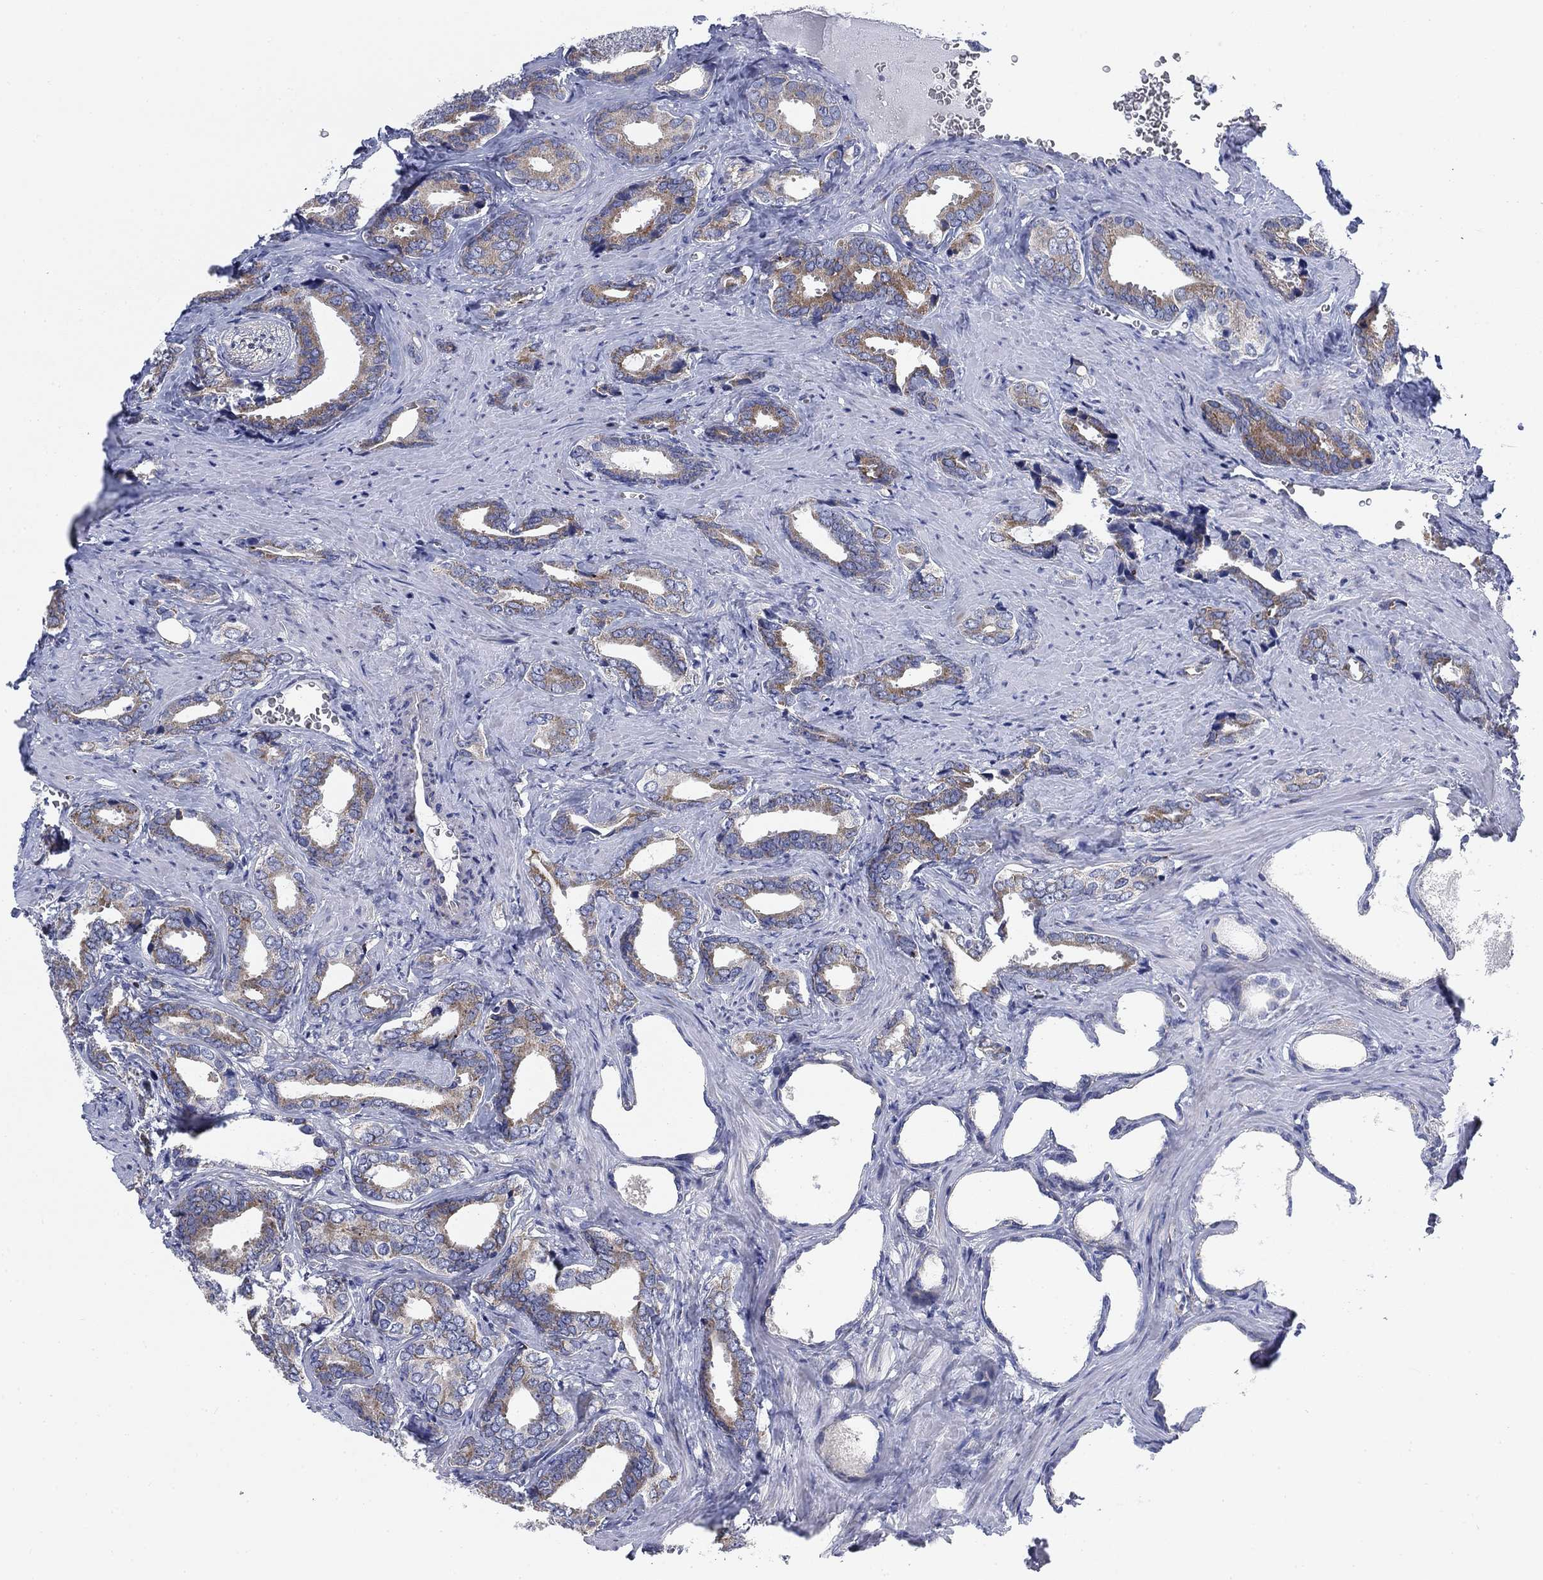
{"staining": {"intensity": "moderate", "quantity": "<25%", "location": "cytoplasmic/membranous"}, "tissue": "prostate cancer", "cell_type": "Tumor cells", "image_type": "cancer", "snomed": [{"axis": "morphology", "description": "Adenocarcinoma, NOS"}, {"axis": "topography", "description": "Prostate"}], "caption": "Prostate cancer (adenocarcinoma) stained with a brown dye displays moderate cytoplasmic/membranous positive staining in about <25% of tumor cells.", "gene": "NACAD", "patient": {"sex": "male", "age": 66}}